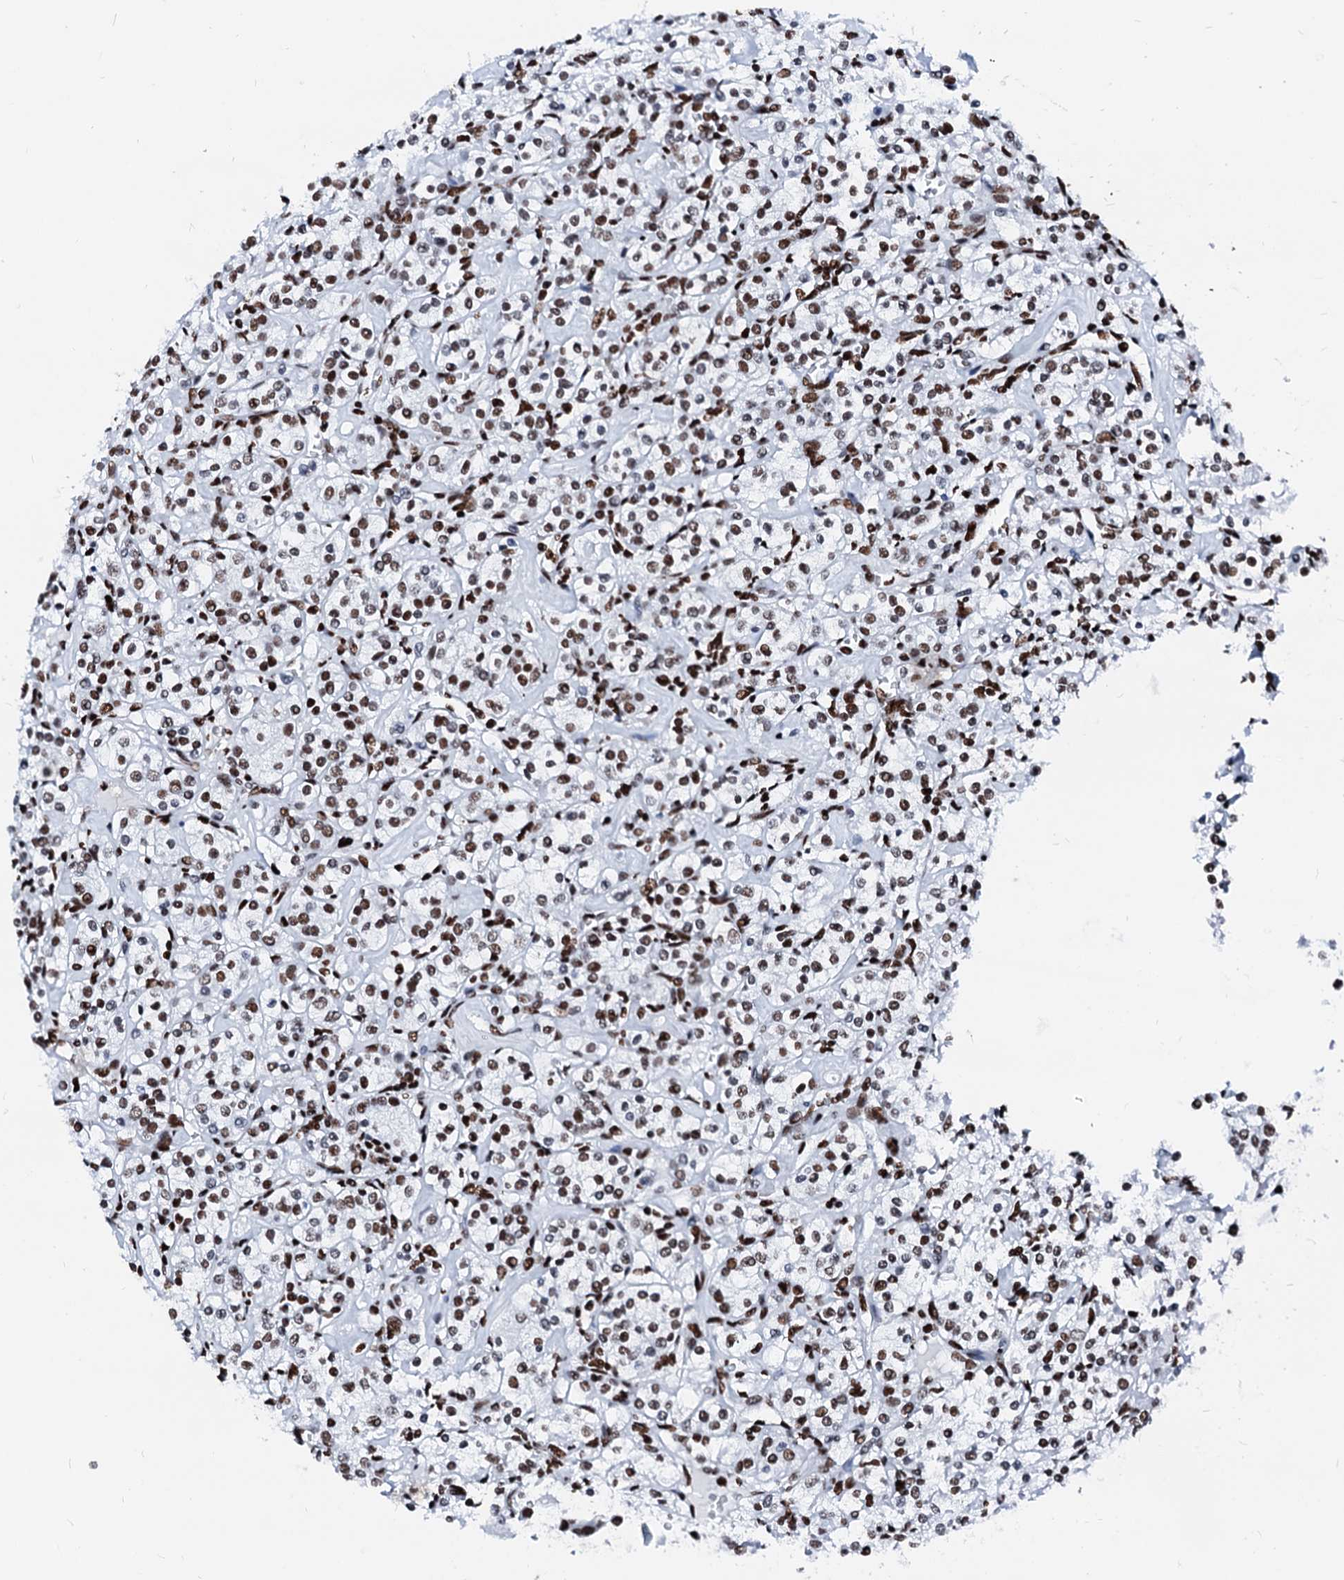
{"staining": {"intensity": "moderate", "quantity": "25%-75%", "location": "nuclear"}, "tissue": "renal cancer", "cell_type": "Tumor cells", "image_type": "cancer", "snomed": [{"axis": "morphology", "description": "Adenocarcinoma, NOS"}, {"axis": "topography", "description": "Kidney"}], "caption": "Renal cancer tissue reveals moderate nuclear positivity in approximately 25%-75% of tumor cells", "gene": "RALY", "patient": {"sex": "male", "age": 77}}